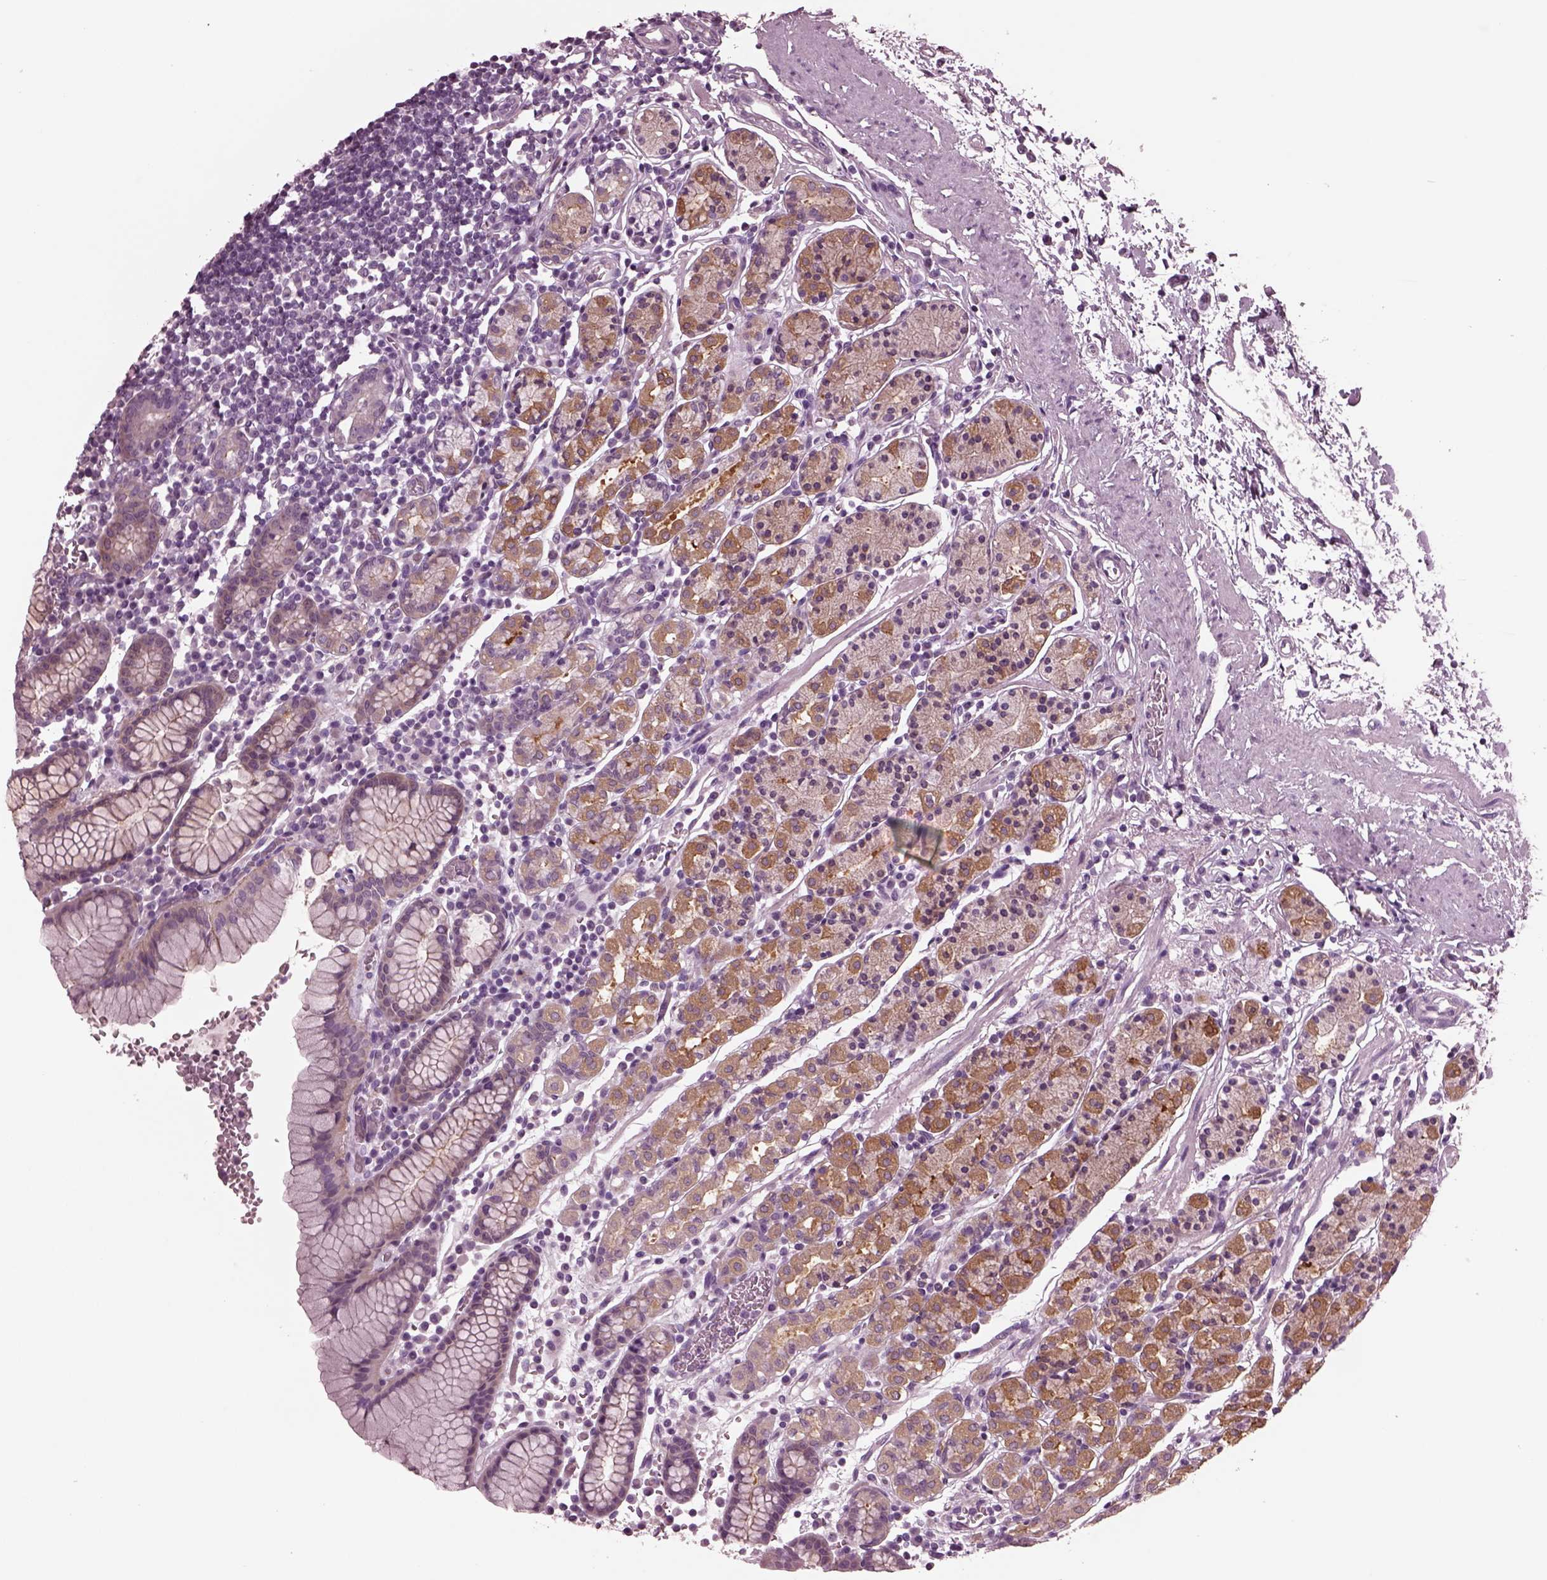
{"staining": {"intensity": "moderate", "quantity": "25%-75%", "location": "cytoplasmic/membranous"}, "tissue": "stomach", "cell_type": "Glandular cells", "image_type": "normal", "snomed": [{"axis": "morphology", "description": "Normal tissue, NOS"}, {"axis": "topography", "description": "Stomach, upper"}, {"axis": "topography", "description": "Stomach"}], "caption": "A micrograph showing moderate cytoplasmic/membranous expression in about 25%-75% of glandular cells in normal stomach, as visualized by brown immunohistochemical staining.", "gene": "GDF11", "patient": {"sex": "male", "age": 62}}